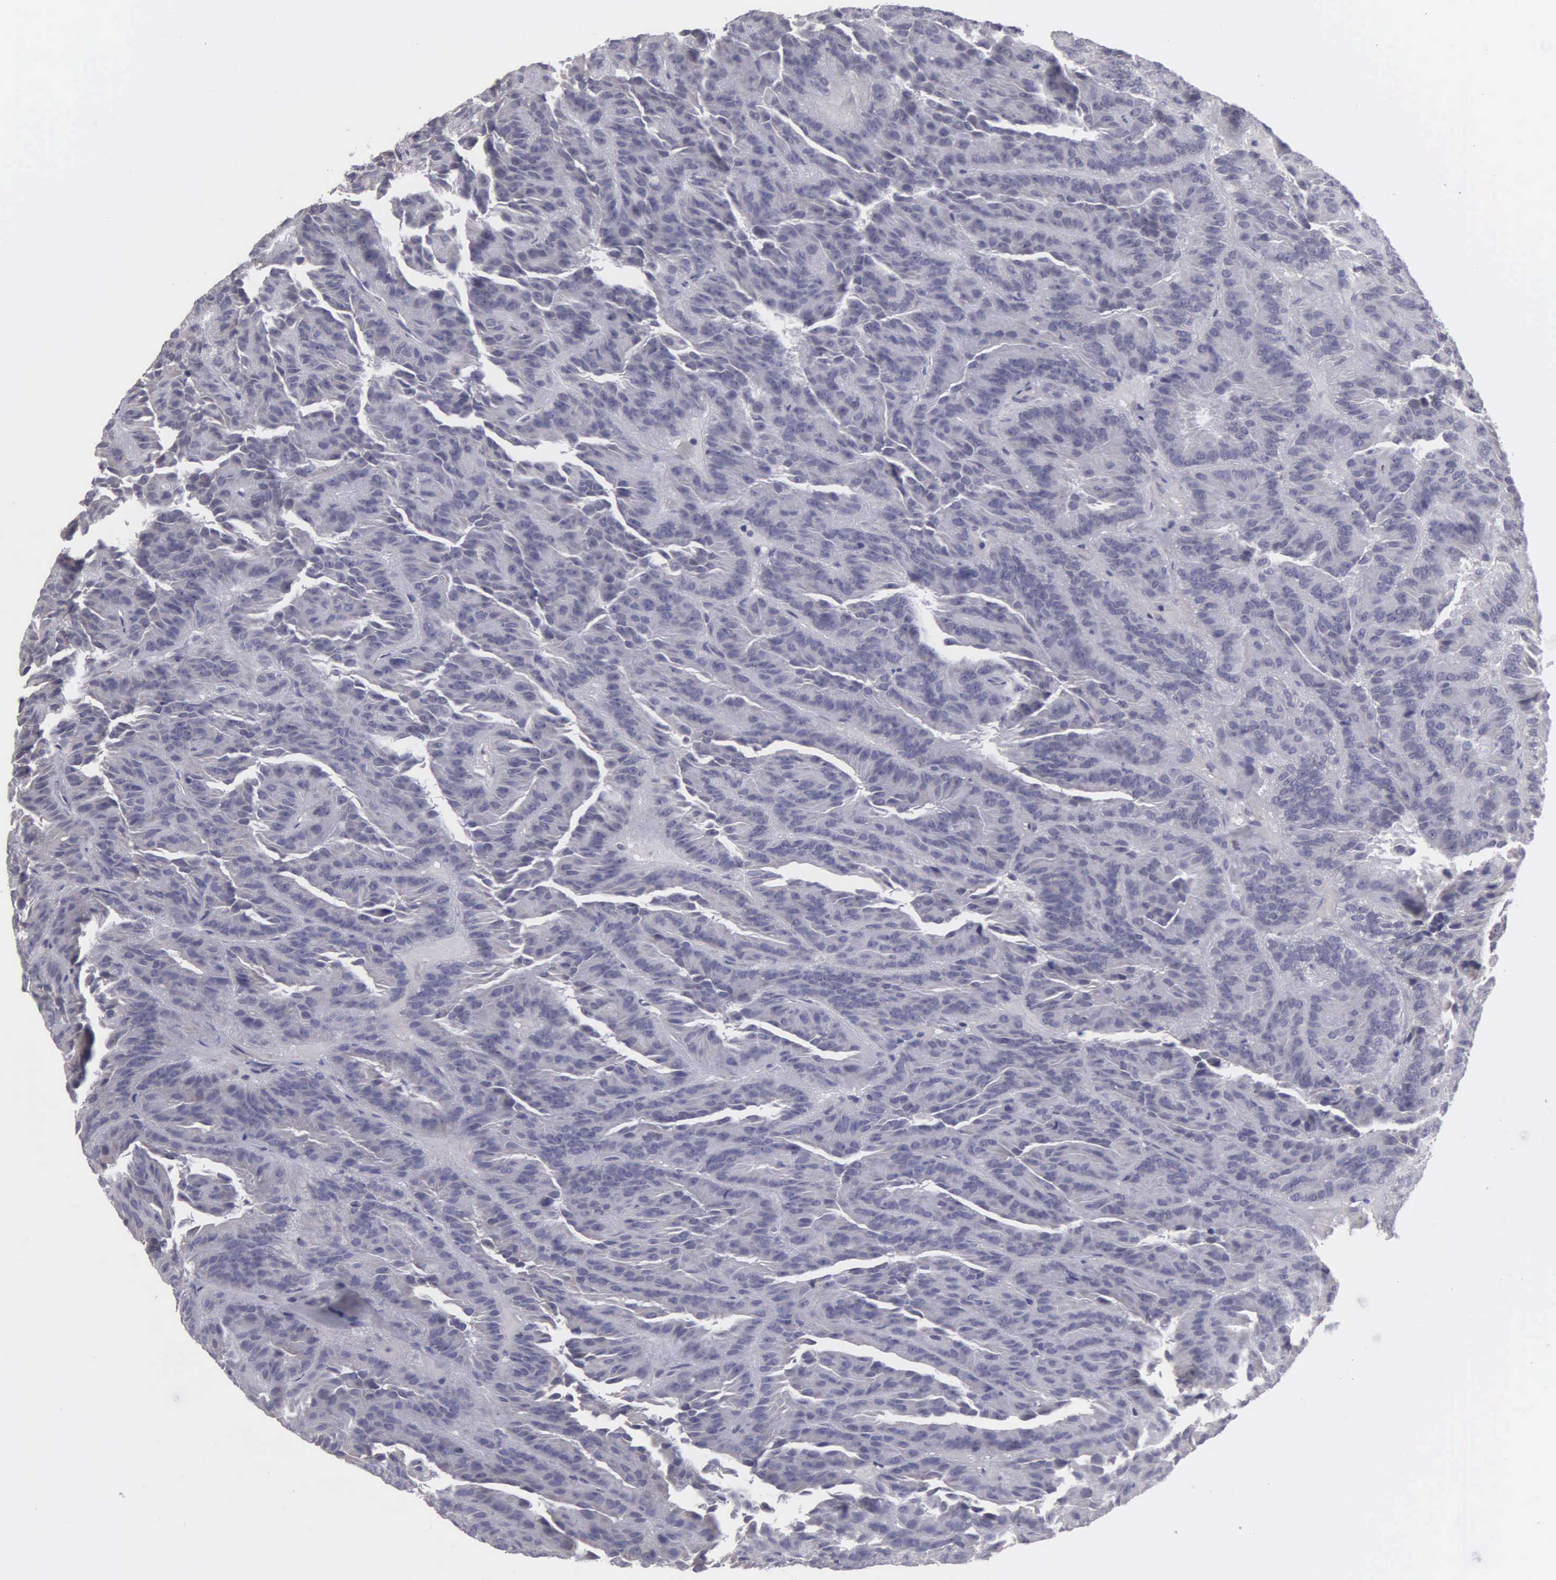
{"staining": {"intensity": "negative", "quantity": "none", "location": "none"}, "tissue": "renal cancer", "cell_type": "Tumor cells", "image_type": "cancer", "snomed": [{"axis": "morphology", "description": "Adenocarcinoma, NOS"}, {"axis": "topography", "description": "Kidney"}], "caption": "Immunohistochemistry (IHC) image of human renal cancer stained for a protein (brown), which shows no staining in tumor cells. (DAB IHC with hematoxylin counter stain).", "gene": "BRD1", "patient": {"sex": "male", "age": 46}}